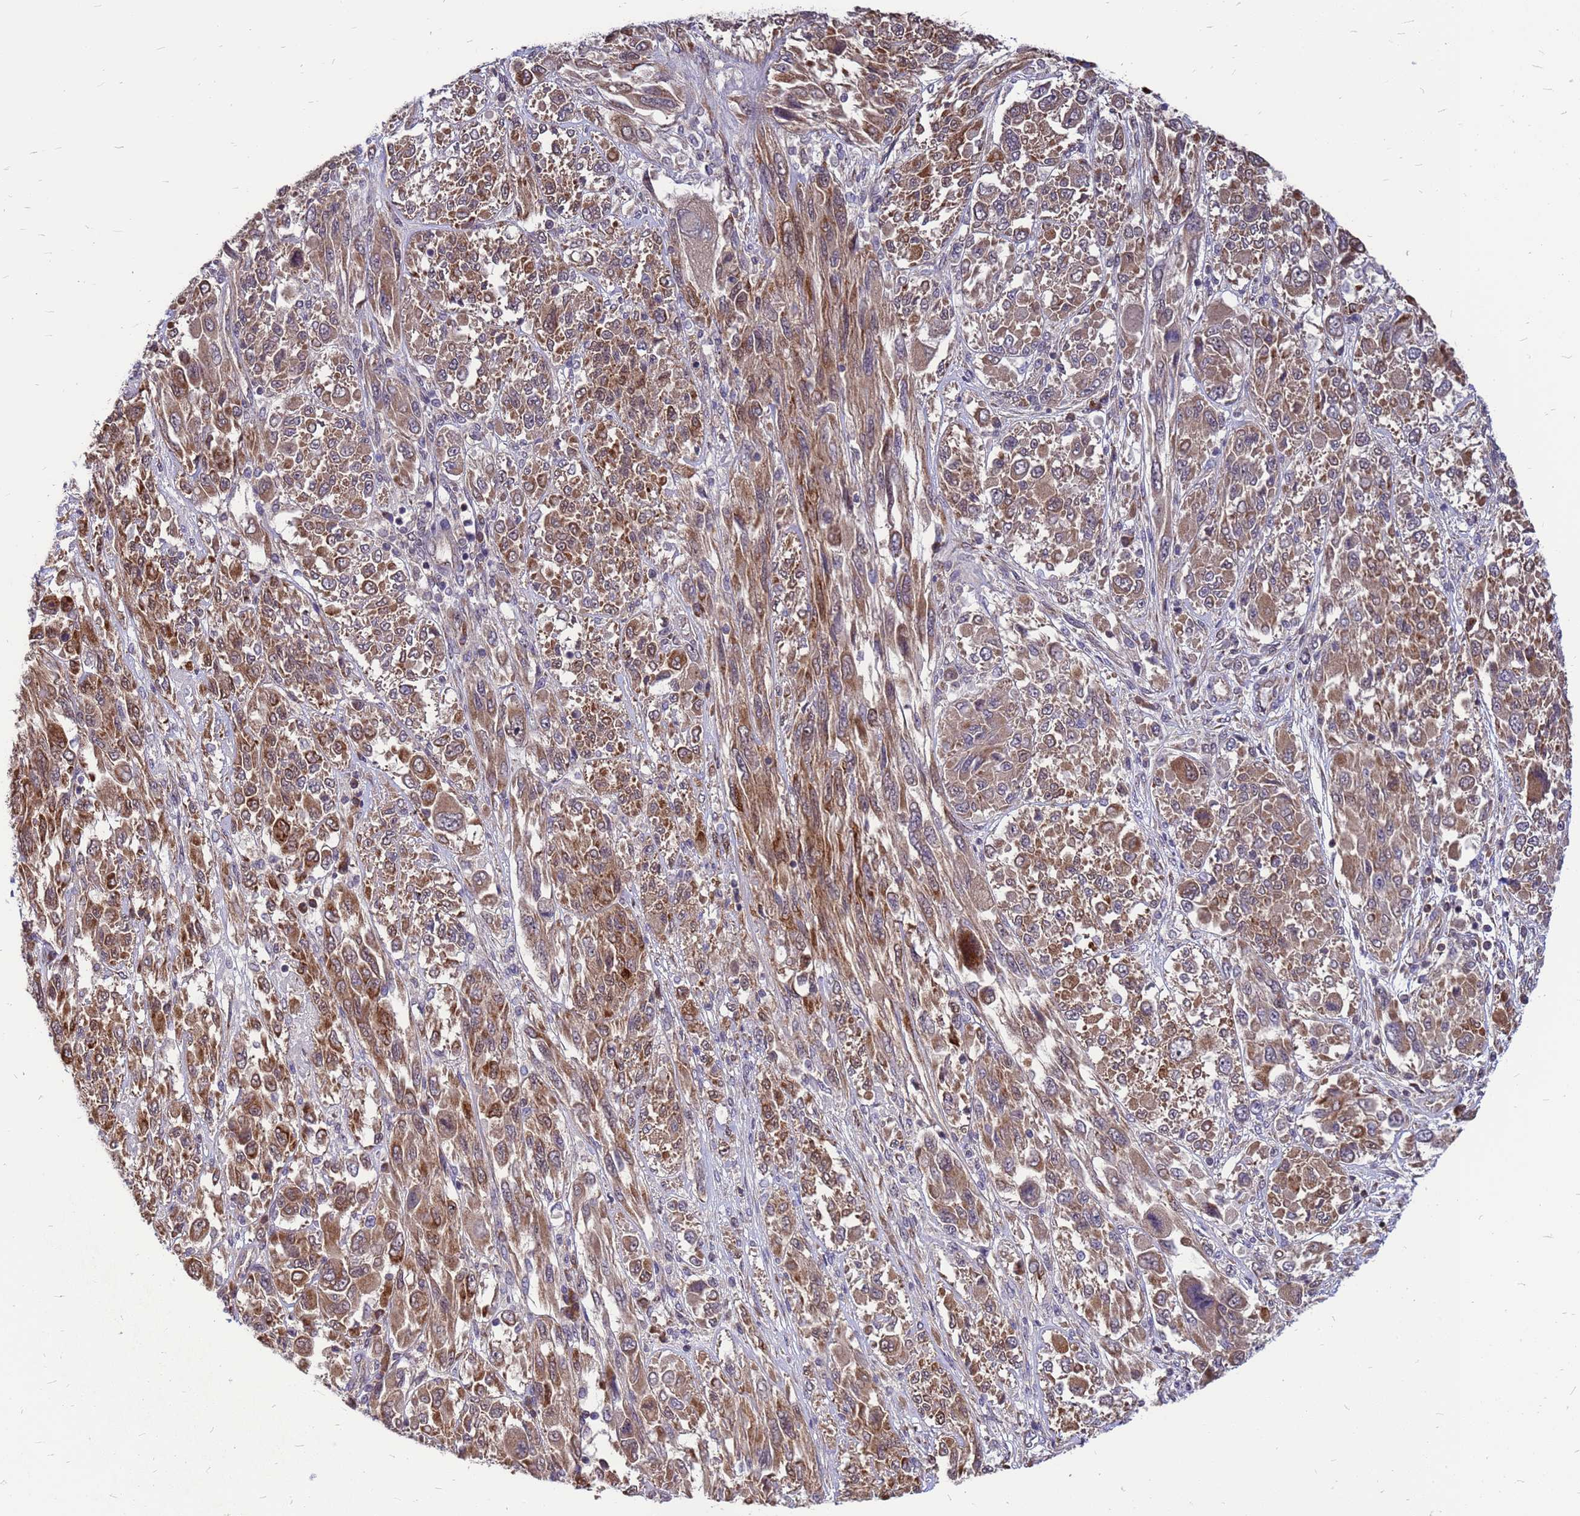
{"staining": {"intensity": "moderate", "quantity": ">75%", "location": "cytoplasmic/membranous"}, "tissue": "melanoma", "cell_type": "Tumor cells", "image_type": "cancer", "snomed": [{"axis": "morphology", "description": "Malignant melanoma, NOS"}, {"axis": "topography", "description": "Skin"}], "caption": "About >75% of tumor cells in human melanoma demonstrate moderate cytoplasmic/membranous protein positivity as visualized by brown immunohistochemical staining.", "gene": "CMC4", "patient": {"sex": "female", "age": 91}}